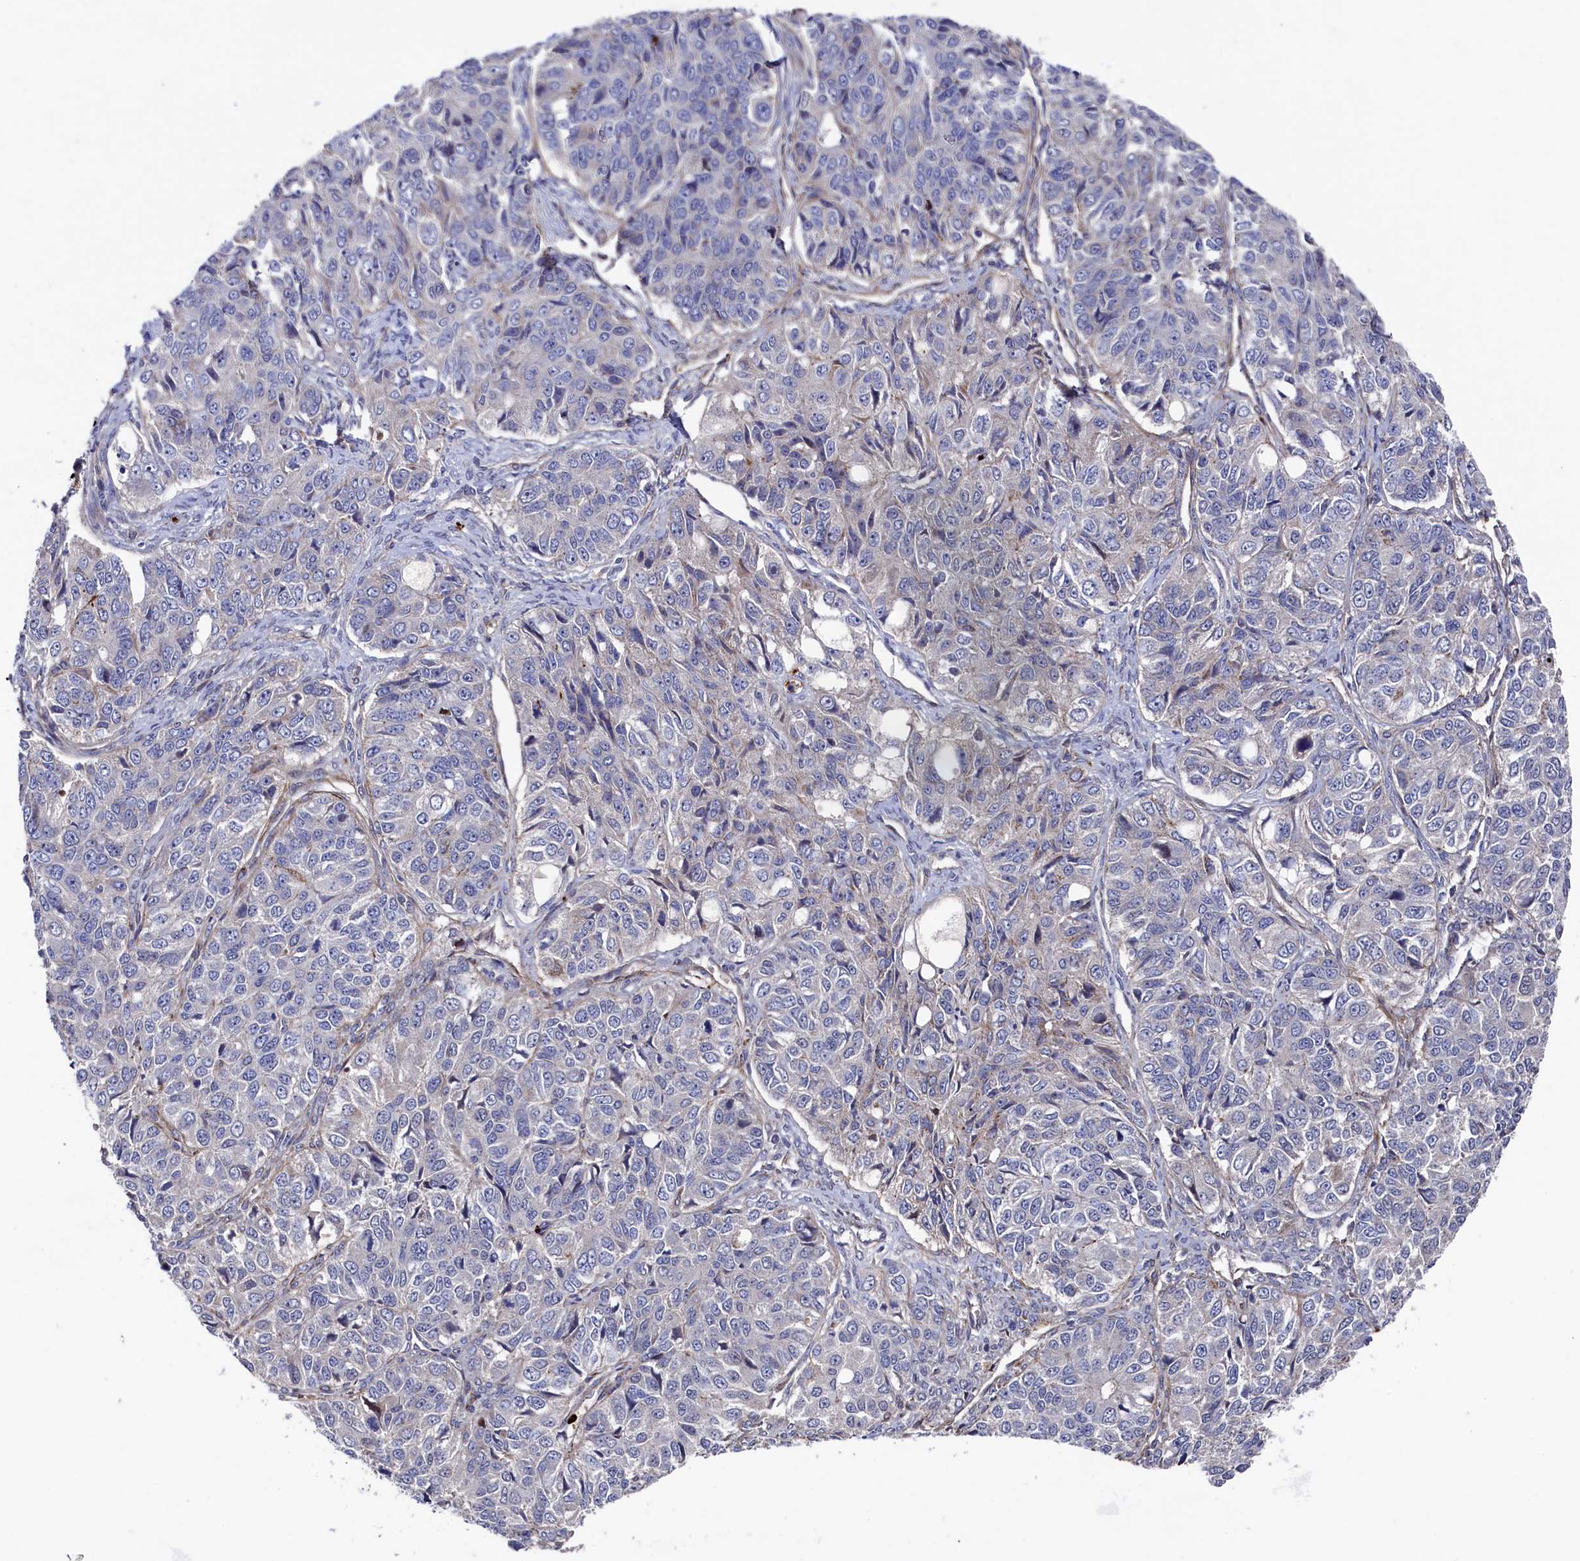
{"staining": {"intensity": "negative", "quantity": "none", "location": "none"}, "tissue": "ovarian cancer", "cell_type": "Tumor cells", "image_type": "cancer", "snomed": [{"axis": "morphology", "description": "Carcinoma, endometroid"}, {"axis": "topography", "description": "Ovary"}], "caption": "There is no significant positivity in tumor cells of endometroid carcinoma (ovarian).", "gene": "ZNF891", "patient": {"sex": "female", "age": 51}}